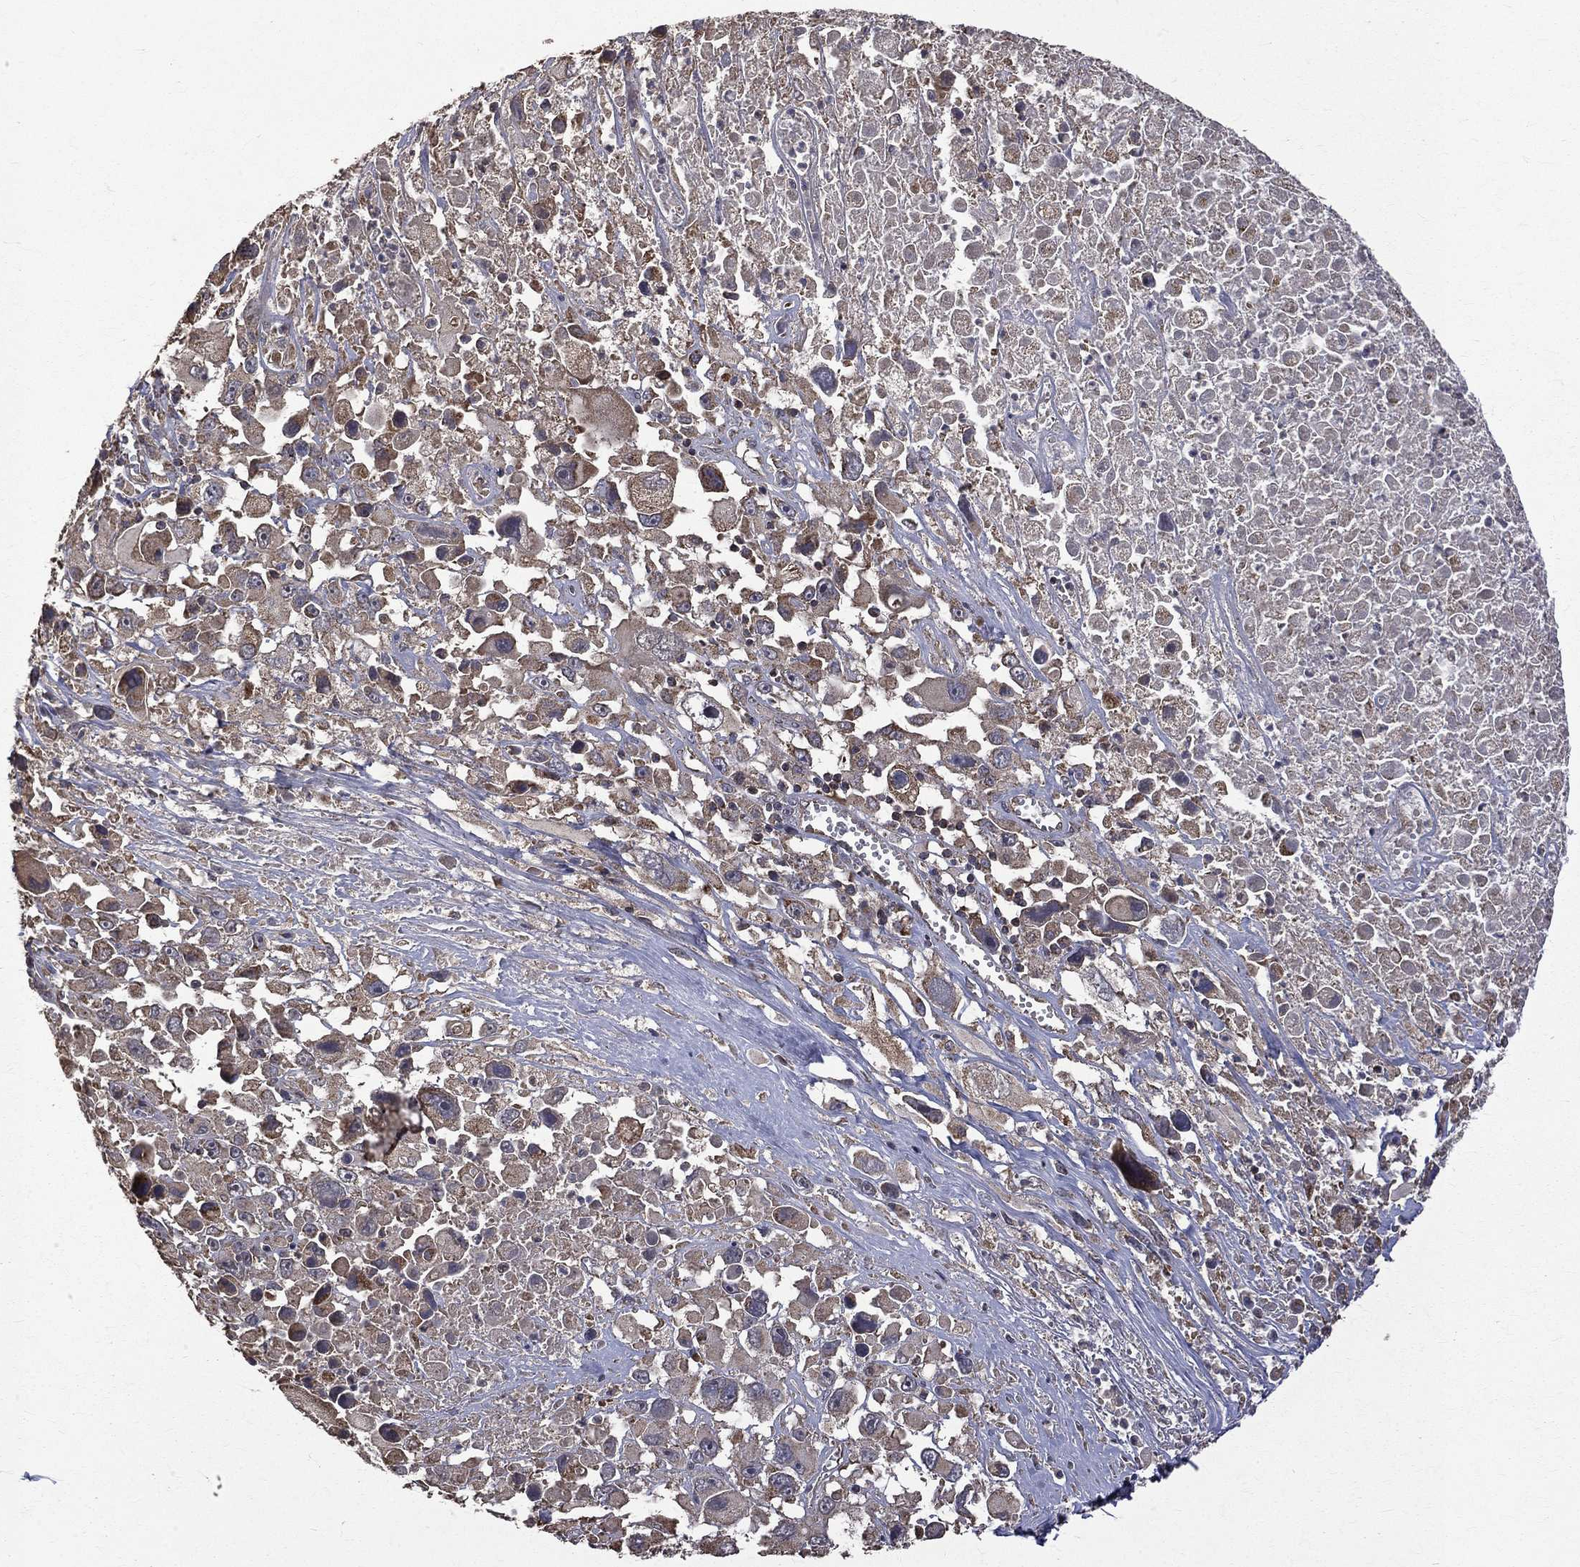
{"staining": {"intensity": "moderate", "quantity": "25%-75%", "location": "cytoplasmic/membranous"}, "tissue": "melanoma", "cell_type": "Tumor cells", "image_type": "cancer", "snomed": [{"axis": "morphology", "description": "Malignant melanoma, Metastatic site"}, {"axis": "topography", "description": "Soft tissue"}], "caption": "A medium amount of moderate cytoplasmic/membranous expression is seen in about 25%-75% of tumor cells in melanoma tissue.", "gene": "RPGR", "patient": {"sex": "male", "age": 50}}